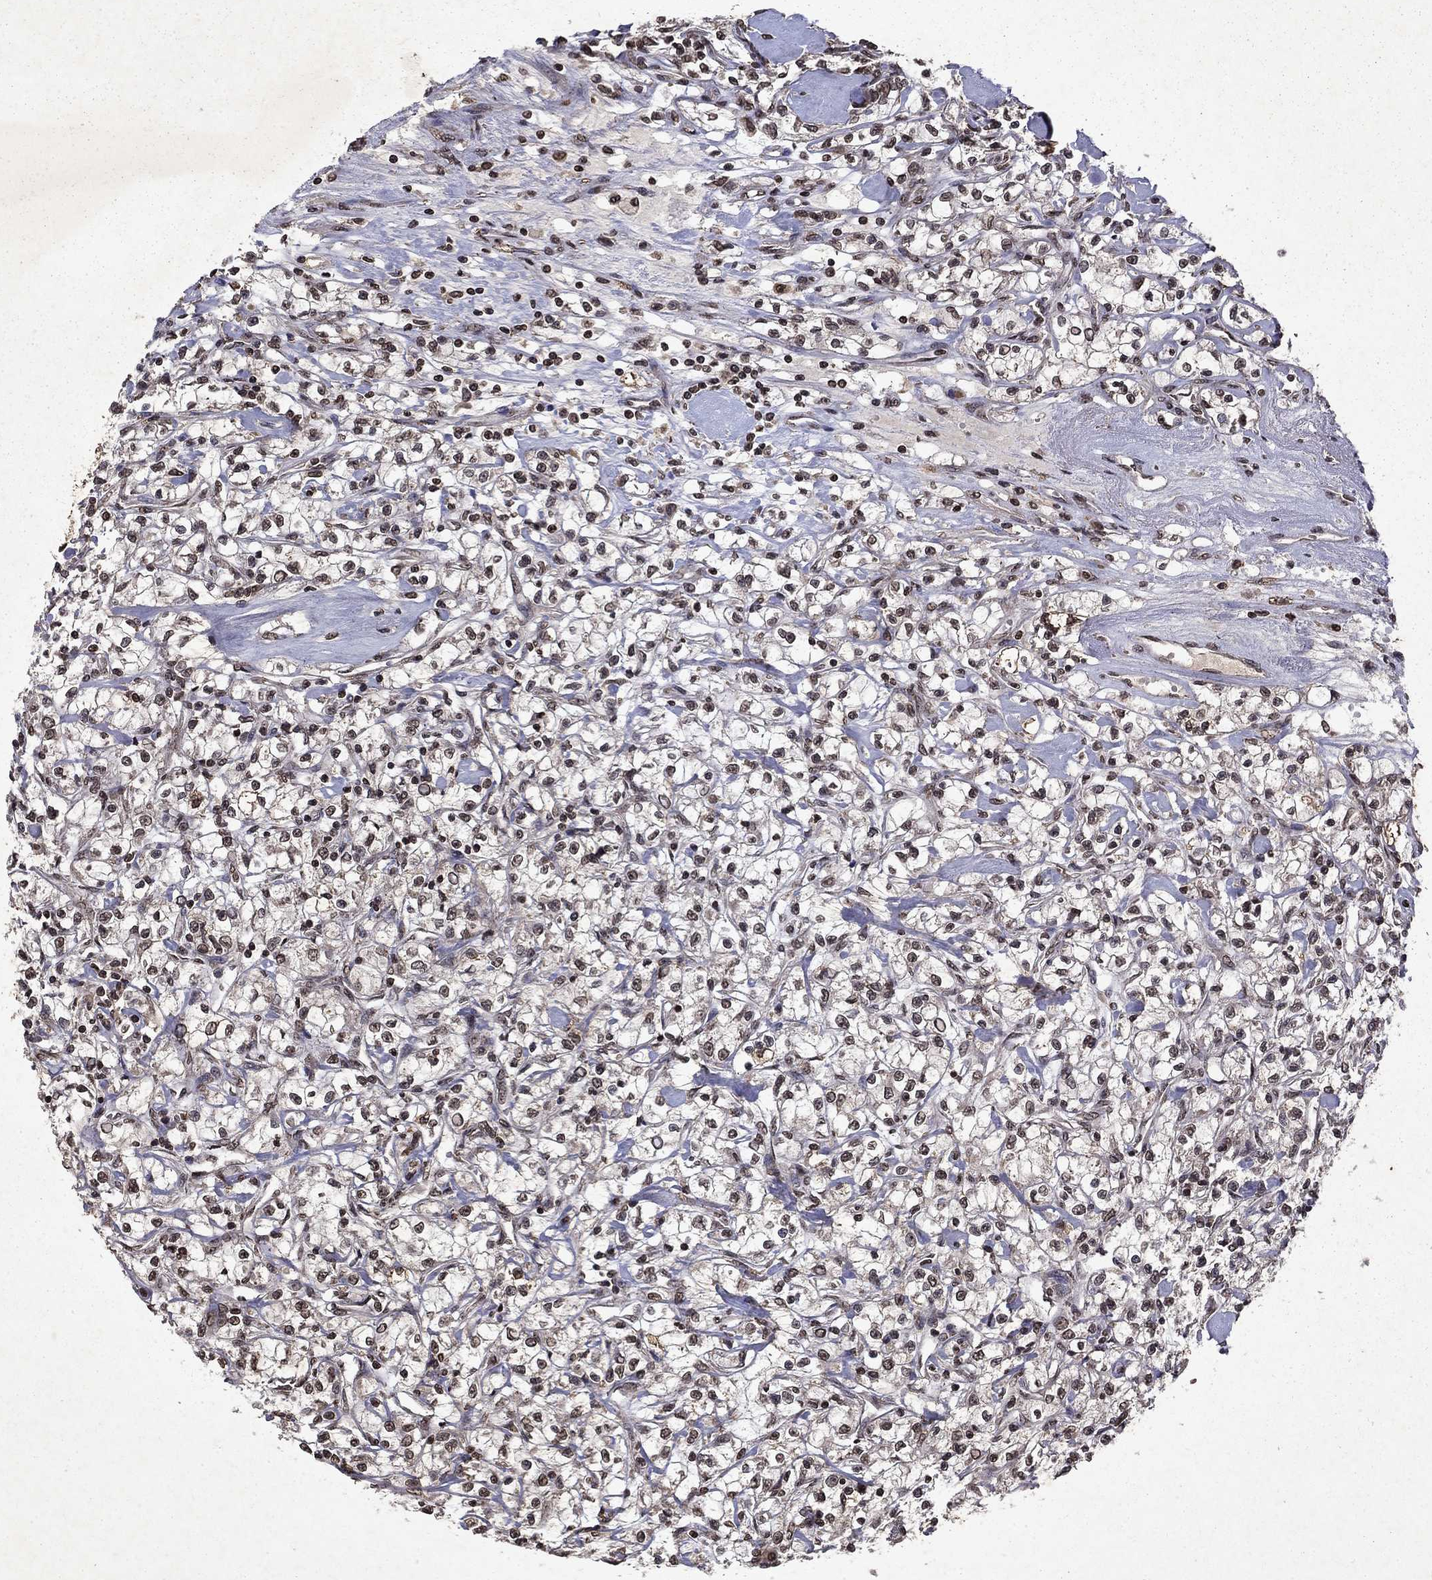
{"staining": {"intensity": "moderate", "quantity": "<25%", "location": "nuclear"}, "tissue": "renal cancer", "cell_type": "Tumor cells", "image_type": "cancer", "snomed": [{"axis": "morphology", "description": "Adenocarcinoma, NOS"}, {"axis": "topography", "description": "Kidney"}], "caption": "Brown immunohistochemical staining in human adenocarcinoma (renal) displays moderate nuclear expression in about <25% of tumor cells.", "gene": "PIN4", "patient": {"sex": "female", "age": 59}}